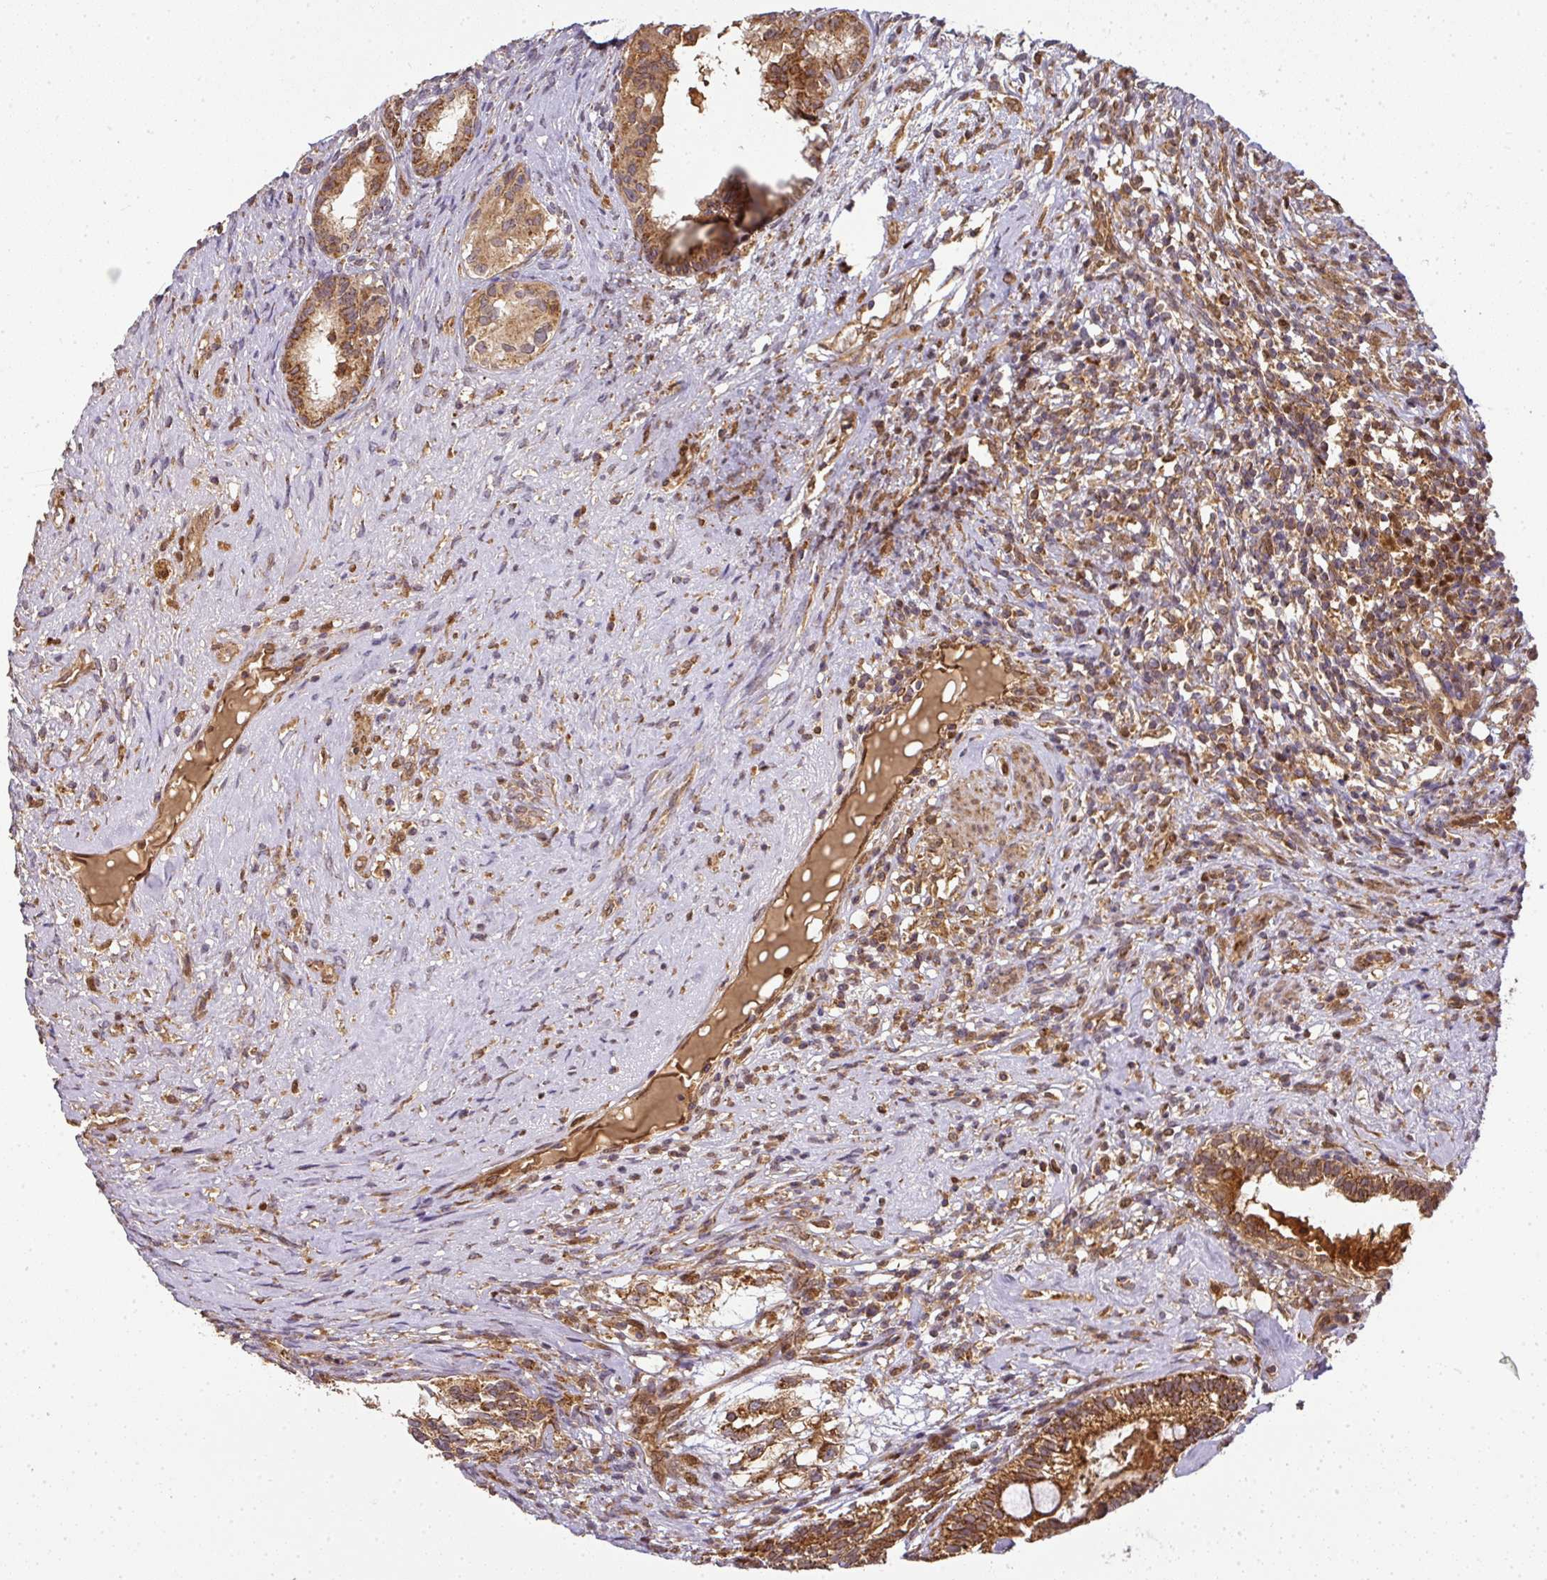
{"staining": {"intensity": "strong", "quantity": ">75%", "location": "cytoplasmic/membranous"}, "tissue": "testis cancer", "cell_type": "Tumor cells", "image_type": "cancer", "snomed": [{"axis": "morphology", "description": "Seminoma, NOS"}, {"axis": "morphology", "description": "Carcinoma, Embryonal, NOS"}, {"axis": "topography", "description": "Testis"}], "caption": "Immunohistochemical staining of seminoma (testis) exhibits strong cytoplasmic/membranous protein positivity in approximately >75% of tumor cells.", "gene": "MALSU1", "patient": {"sex": "male", "age": 41}}